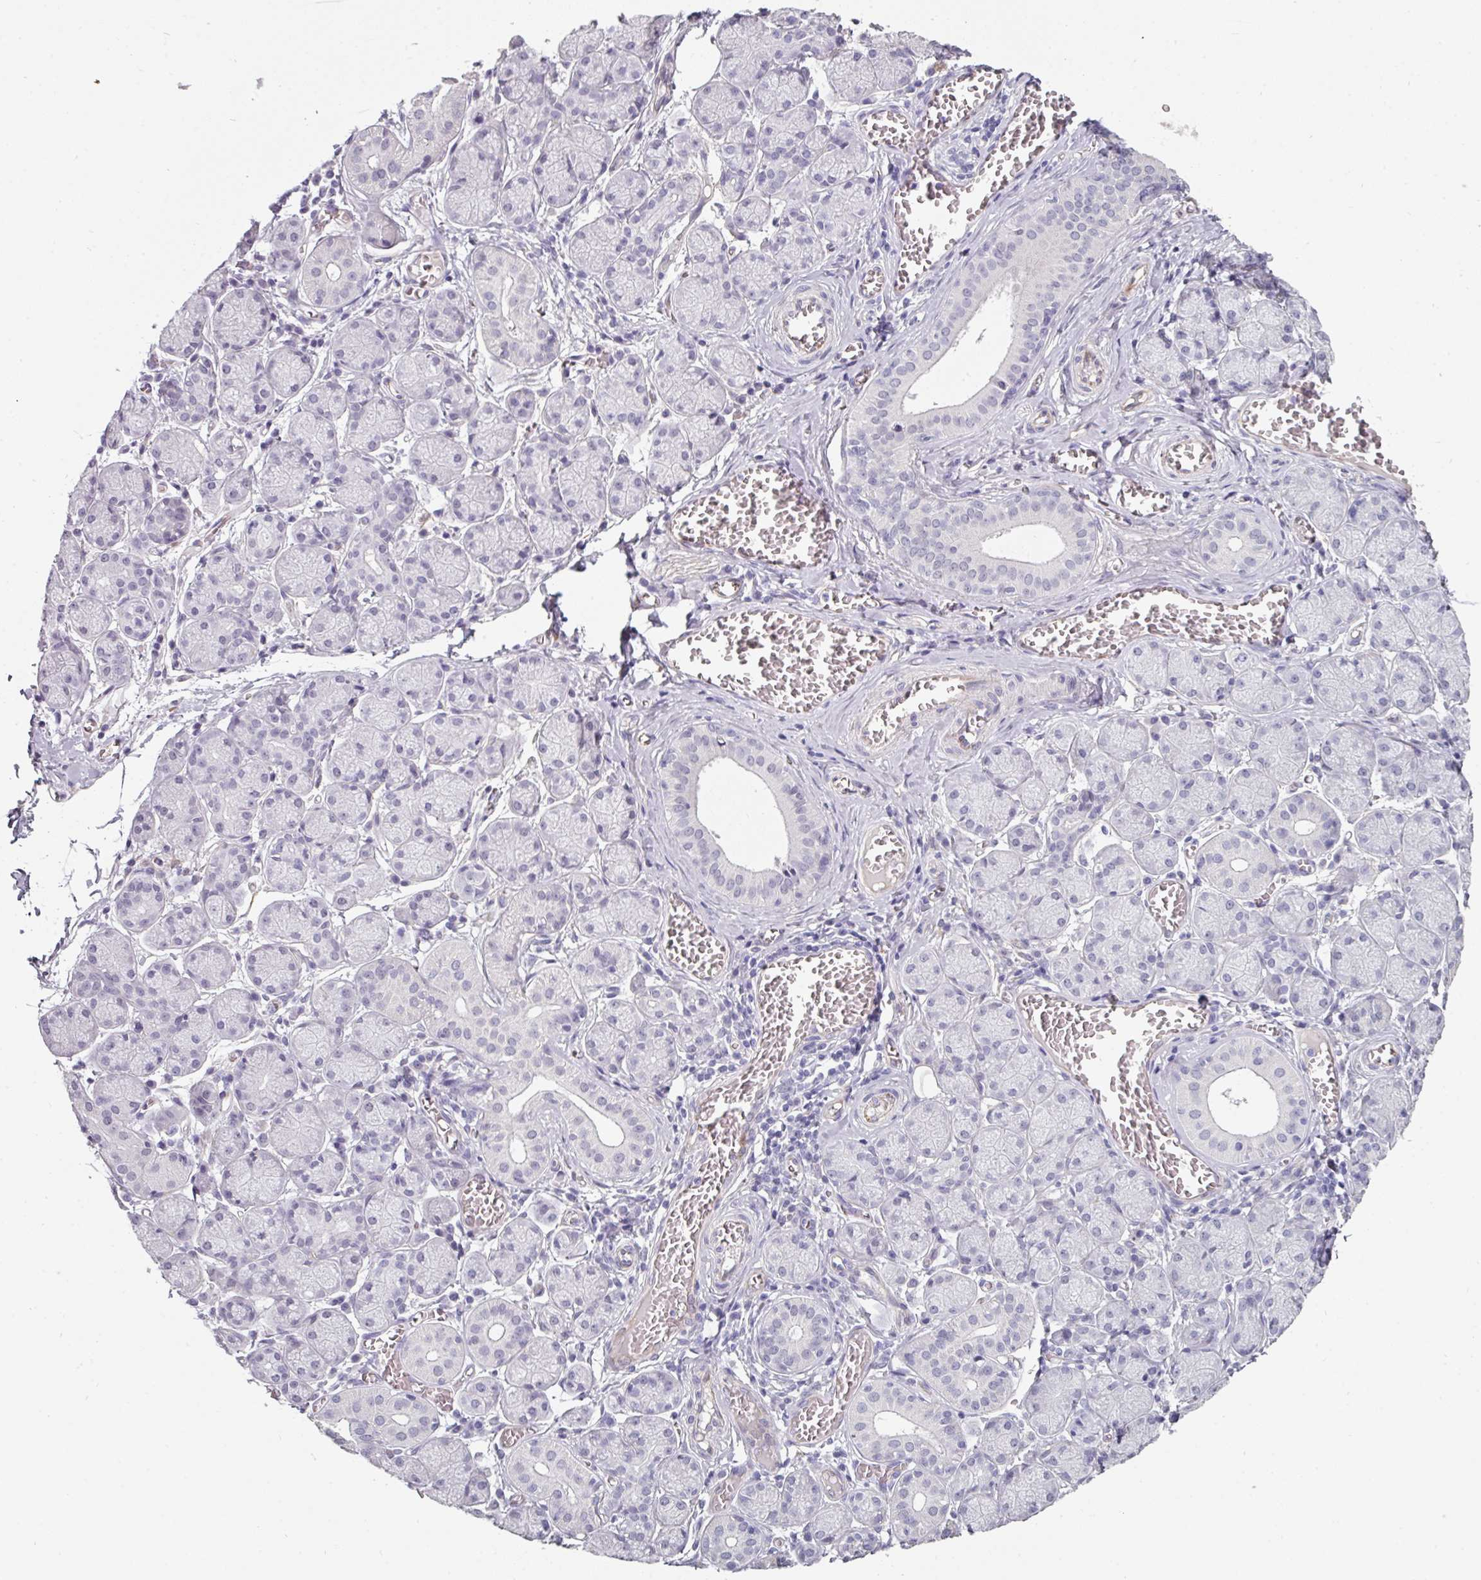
{"staining": {"intensity": "negative", "quantity": "none", "location": "none"}, "tissue": "salivary gland", "cell_type": "Glandular cells", "image_type": "normal", "snomed": [{"axis": "morphology", "description": "Normal tissue, NOS"}, {"axis": "topography", "description": "Salivary gland"}], "caption": "Immunohistochemistry (IHC) image of unremarkable salivary gland stained for a protein (brown), which reveals no expression in glandular cells.", "gene": "EYA3", "patient": {"sex": "female", "age": 24}}